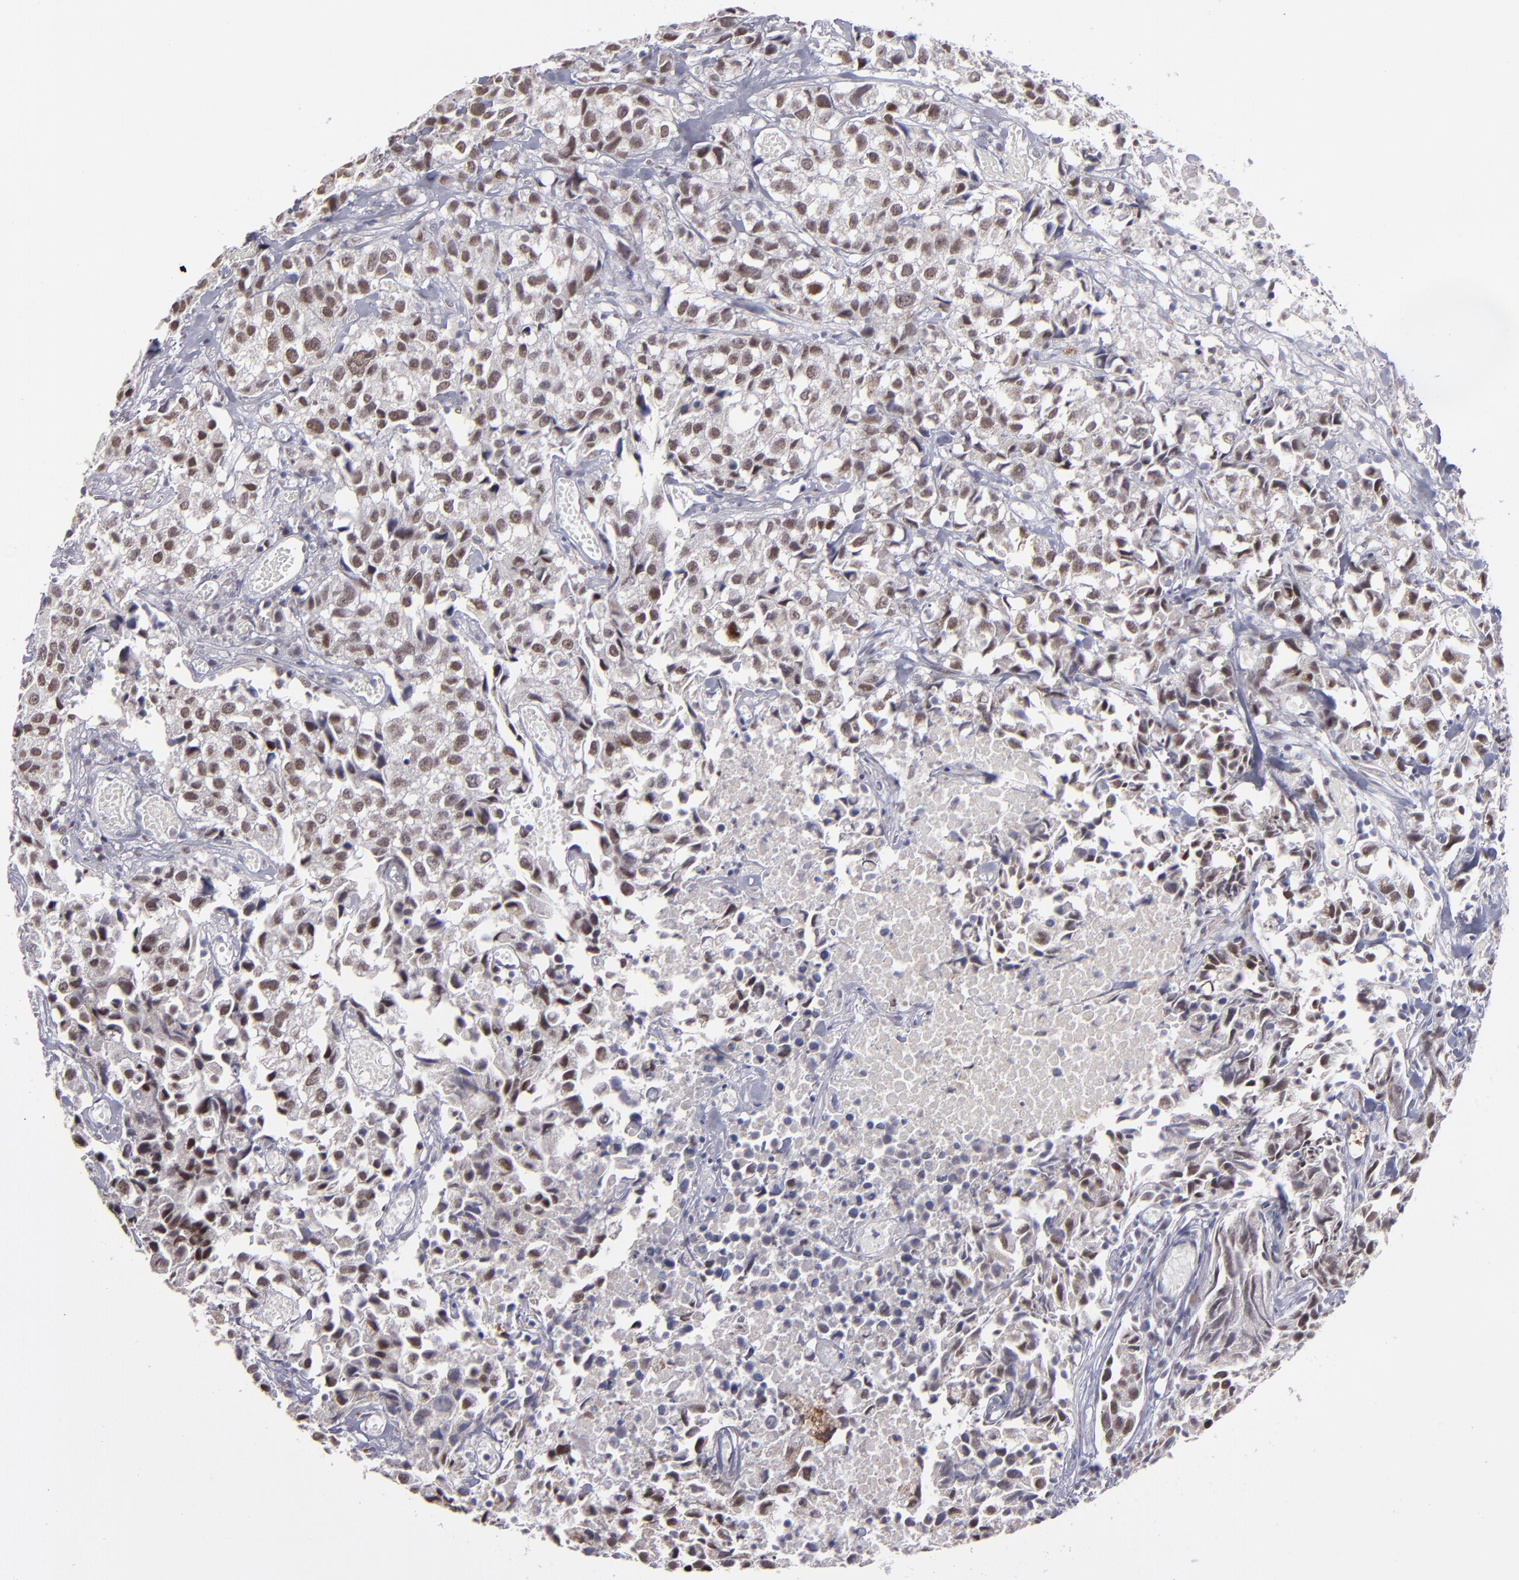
{"staining": {"intensity": "weak", "quantity": "25%-75%", "location": "nuclear"}, "tissue": "urothelial cancer", "cell_type": "Tumor cells", "image_type": "cancer", "snomed": [{"axis": "morphology", "description": "Urothelial carcinoma, High grade"}, {"axis": "topography", "description": "Urinary bladder"}], "caption": "About 25%-75% of tumor cells in urothelial cancer reveal weak nuclear protein positivity as visualized by brown immunohistochemical staining.", "gene": "RREB1", "patient": {"sex": "female", "age": 75}}